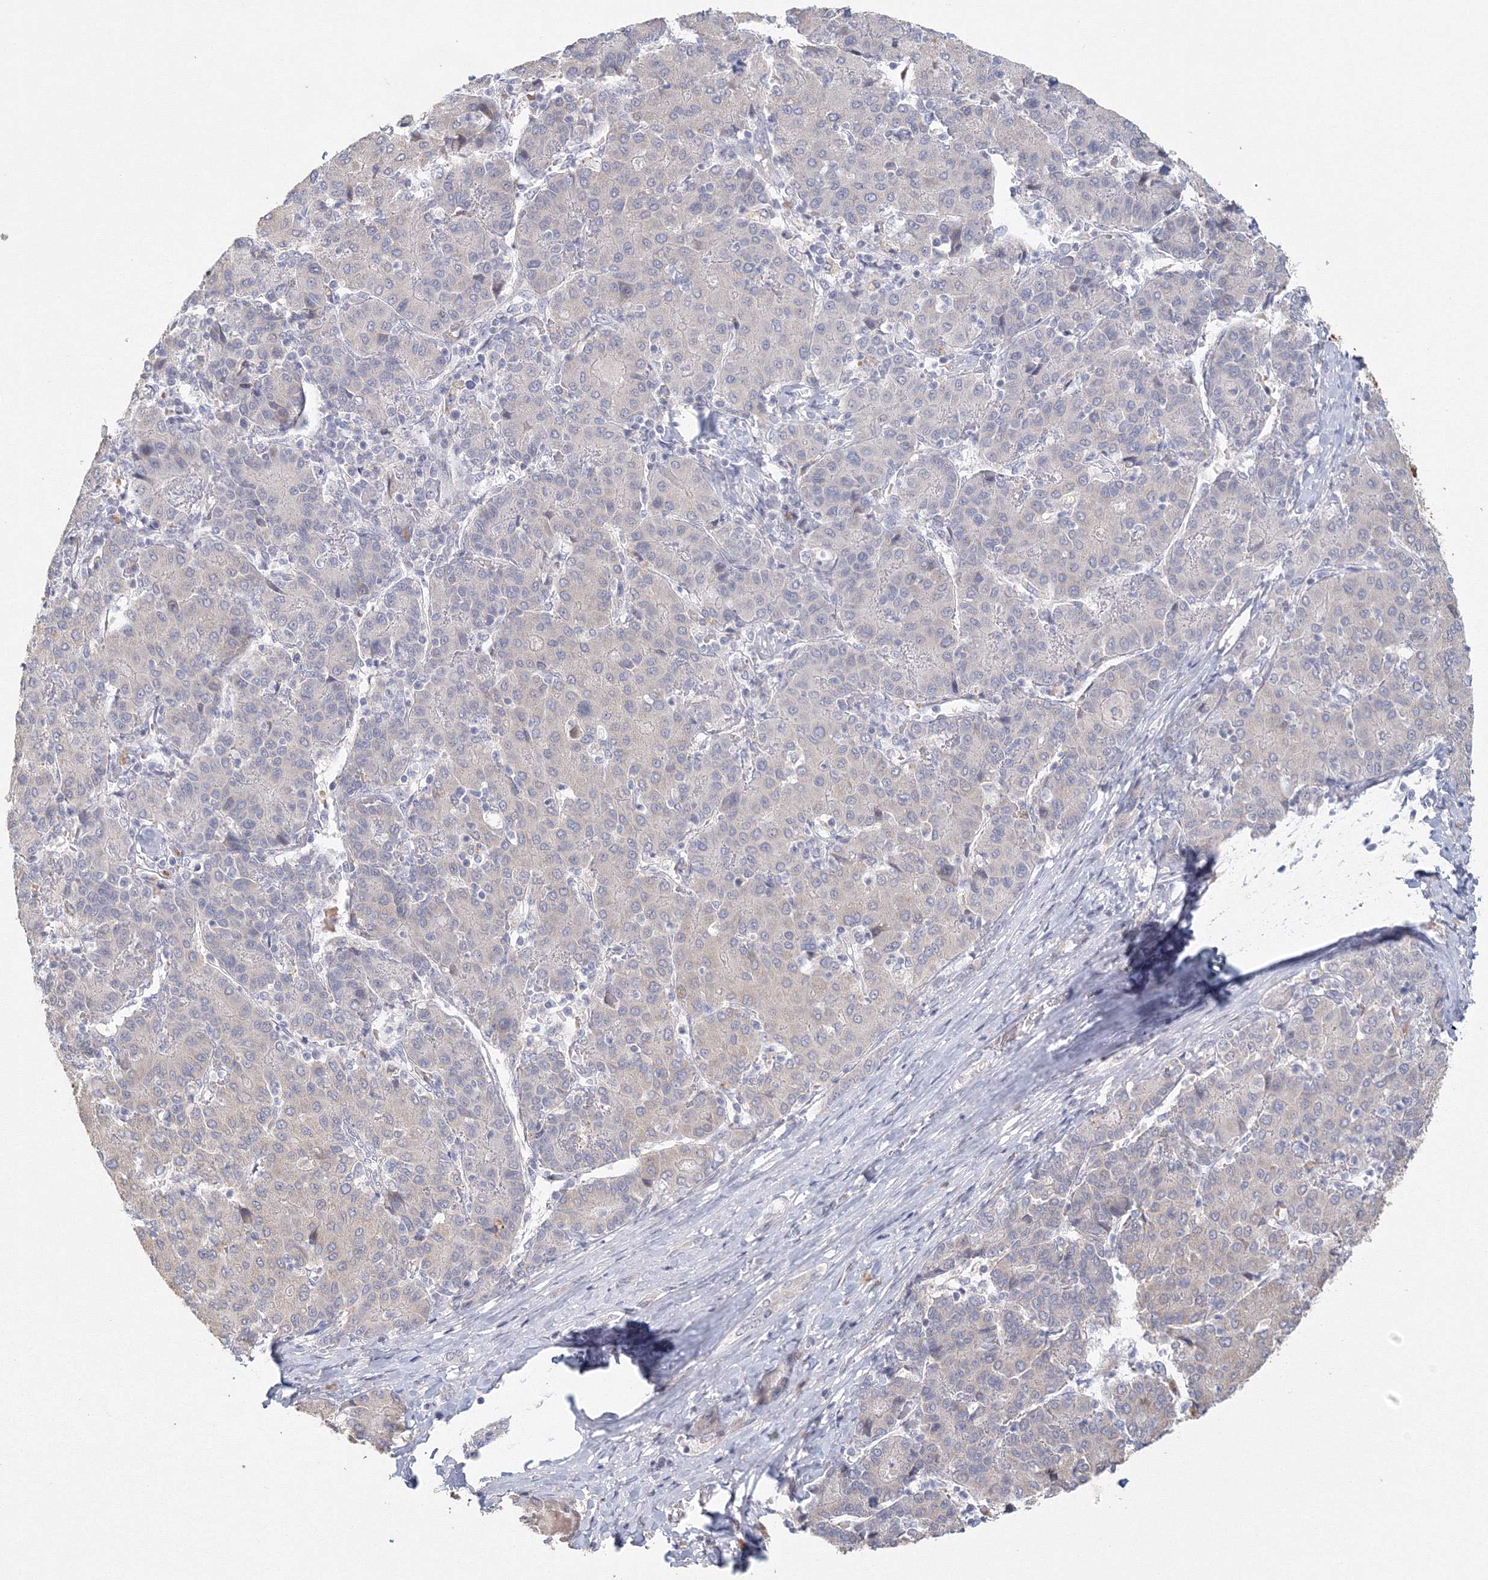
{"staining": {"intensity": "negative", "quantity": "none", "location": "none"}, "tissue": "liver cancer", "cell_type": "Tumor cells", "image_type": "cancer", "snomed": [{"axis": "morphology", "description": "Carcinoma, Hepatocellular, NOS"}, {"axis": "topography", "description": "Liver"}], "caption": "The IHC histopathology image has no significant expression in tumor cells of liver hepatocellular carcinoma tissue.", "gene": "TACC2", "patient": {"sex": "male", "age": 65}}